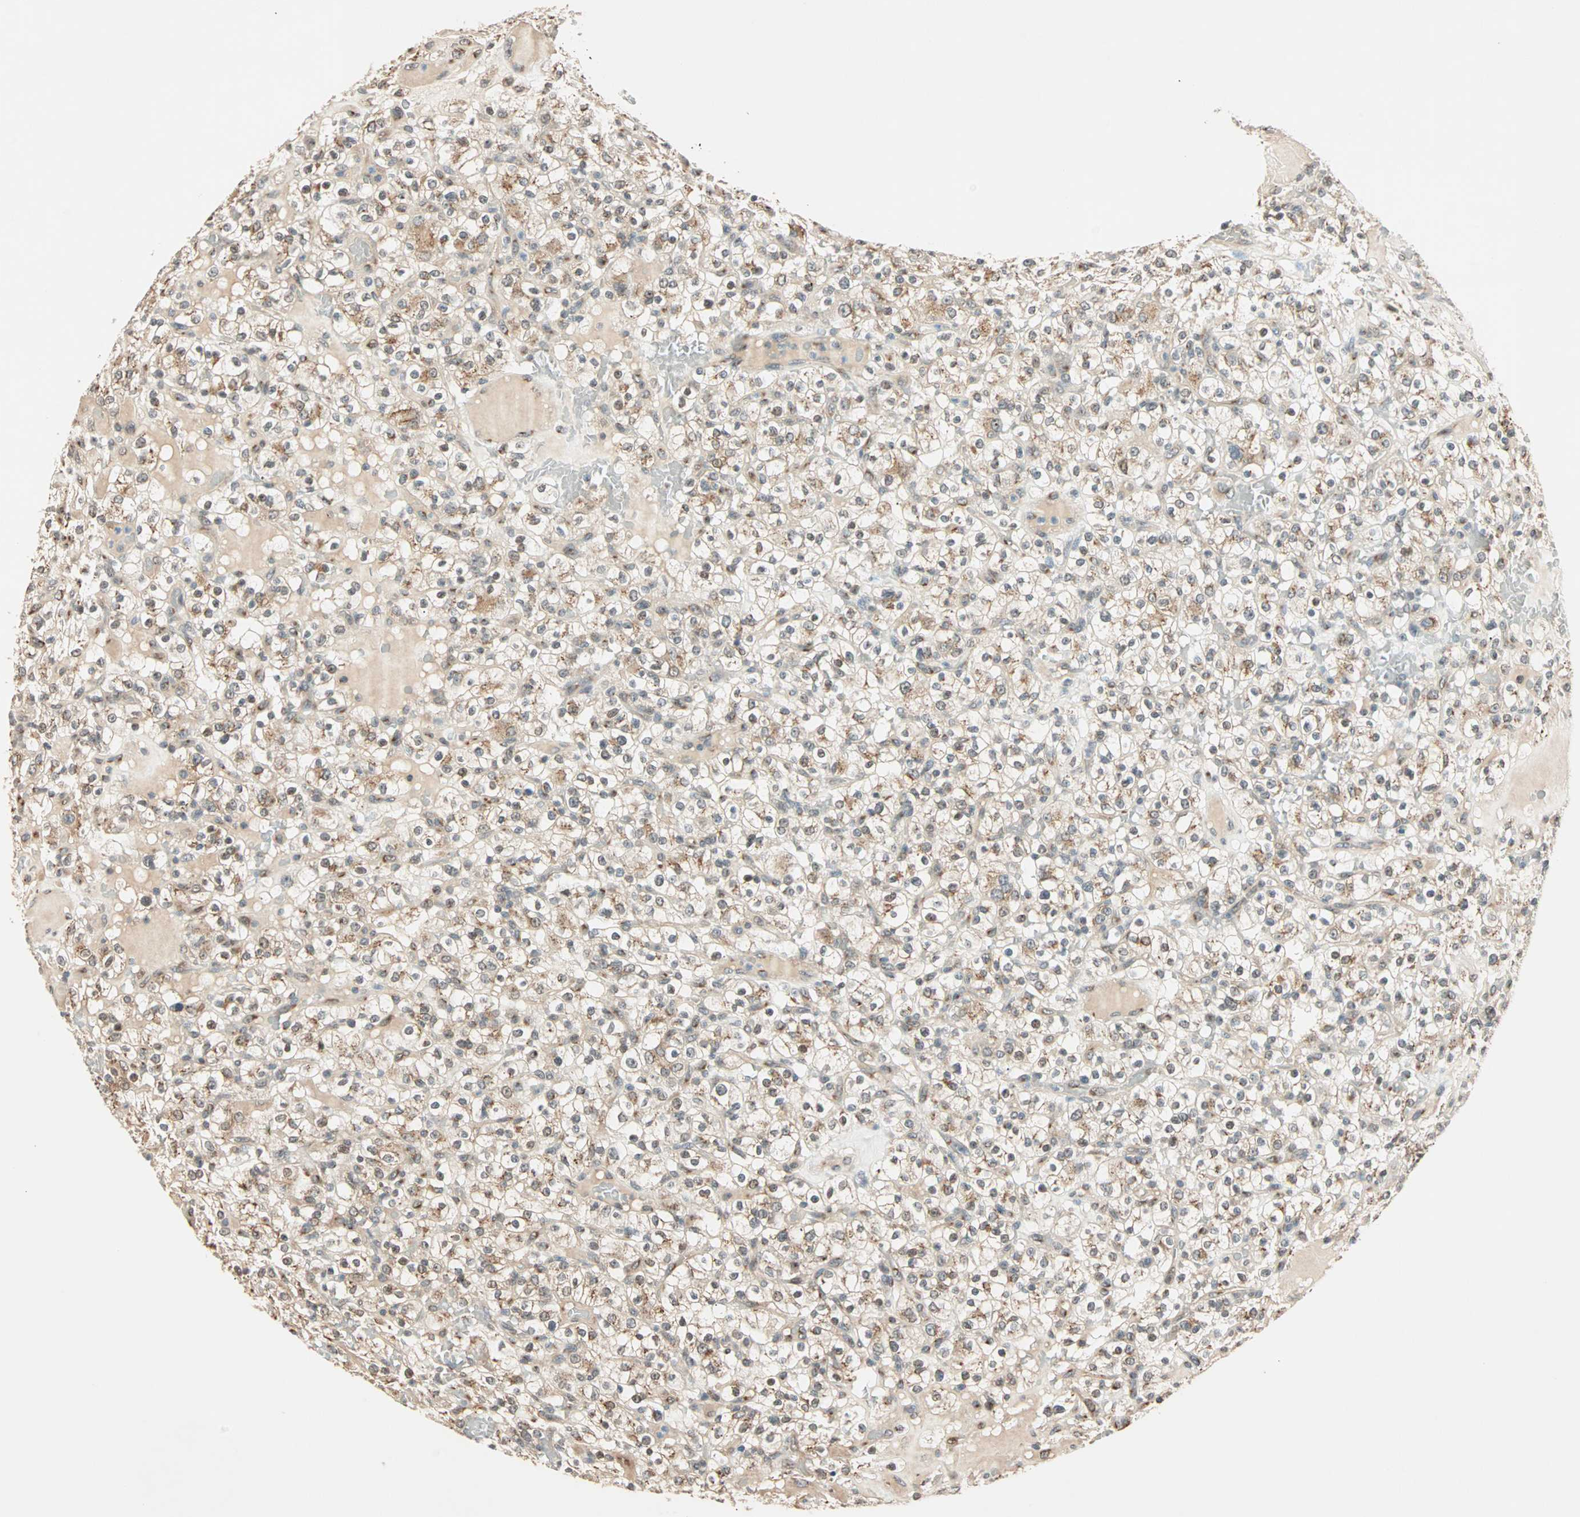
{"staining": {"intensity": "weak", "quantity": "25%-75%", "location": "cytoplasmic/membranous"}, "tissue": "renal cancer", "cell_type": "Tumor cells", "image_type": "cancer", "snomed": [{"axis": "morphology", "description": "Normal tissue, NOS"}, {"axis": "morphology", "description": "Adenocarcinoma, NOS"}, {"axis": "topography", "description": "Kidney"}], "caption": "High-magnification brightfield microscopy of adenocarcinoma (renal) stained with DAB (3,3'-diaminobenzidine) (brown) and counterstained with hematoxylin (blue). tumor cells exhibit weak cytoplasmic/membranous staining is identified in about25%-75% of cells. The staining was performed using DAB to visualize the protein expression in brown, while the nuclei were stained in blue with hematoxylin (Magnification: 20x).", "gene": "PRDM2", "patient": {"sex": "female", "age": 72}}